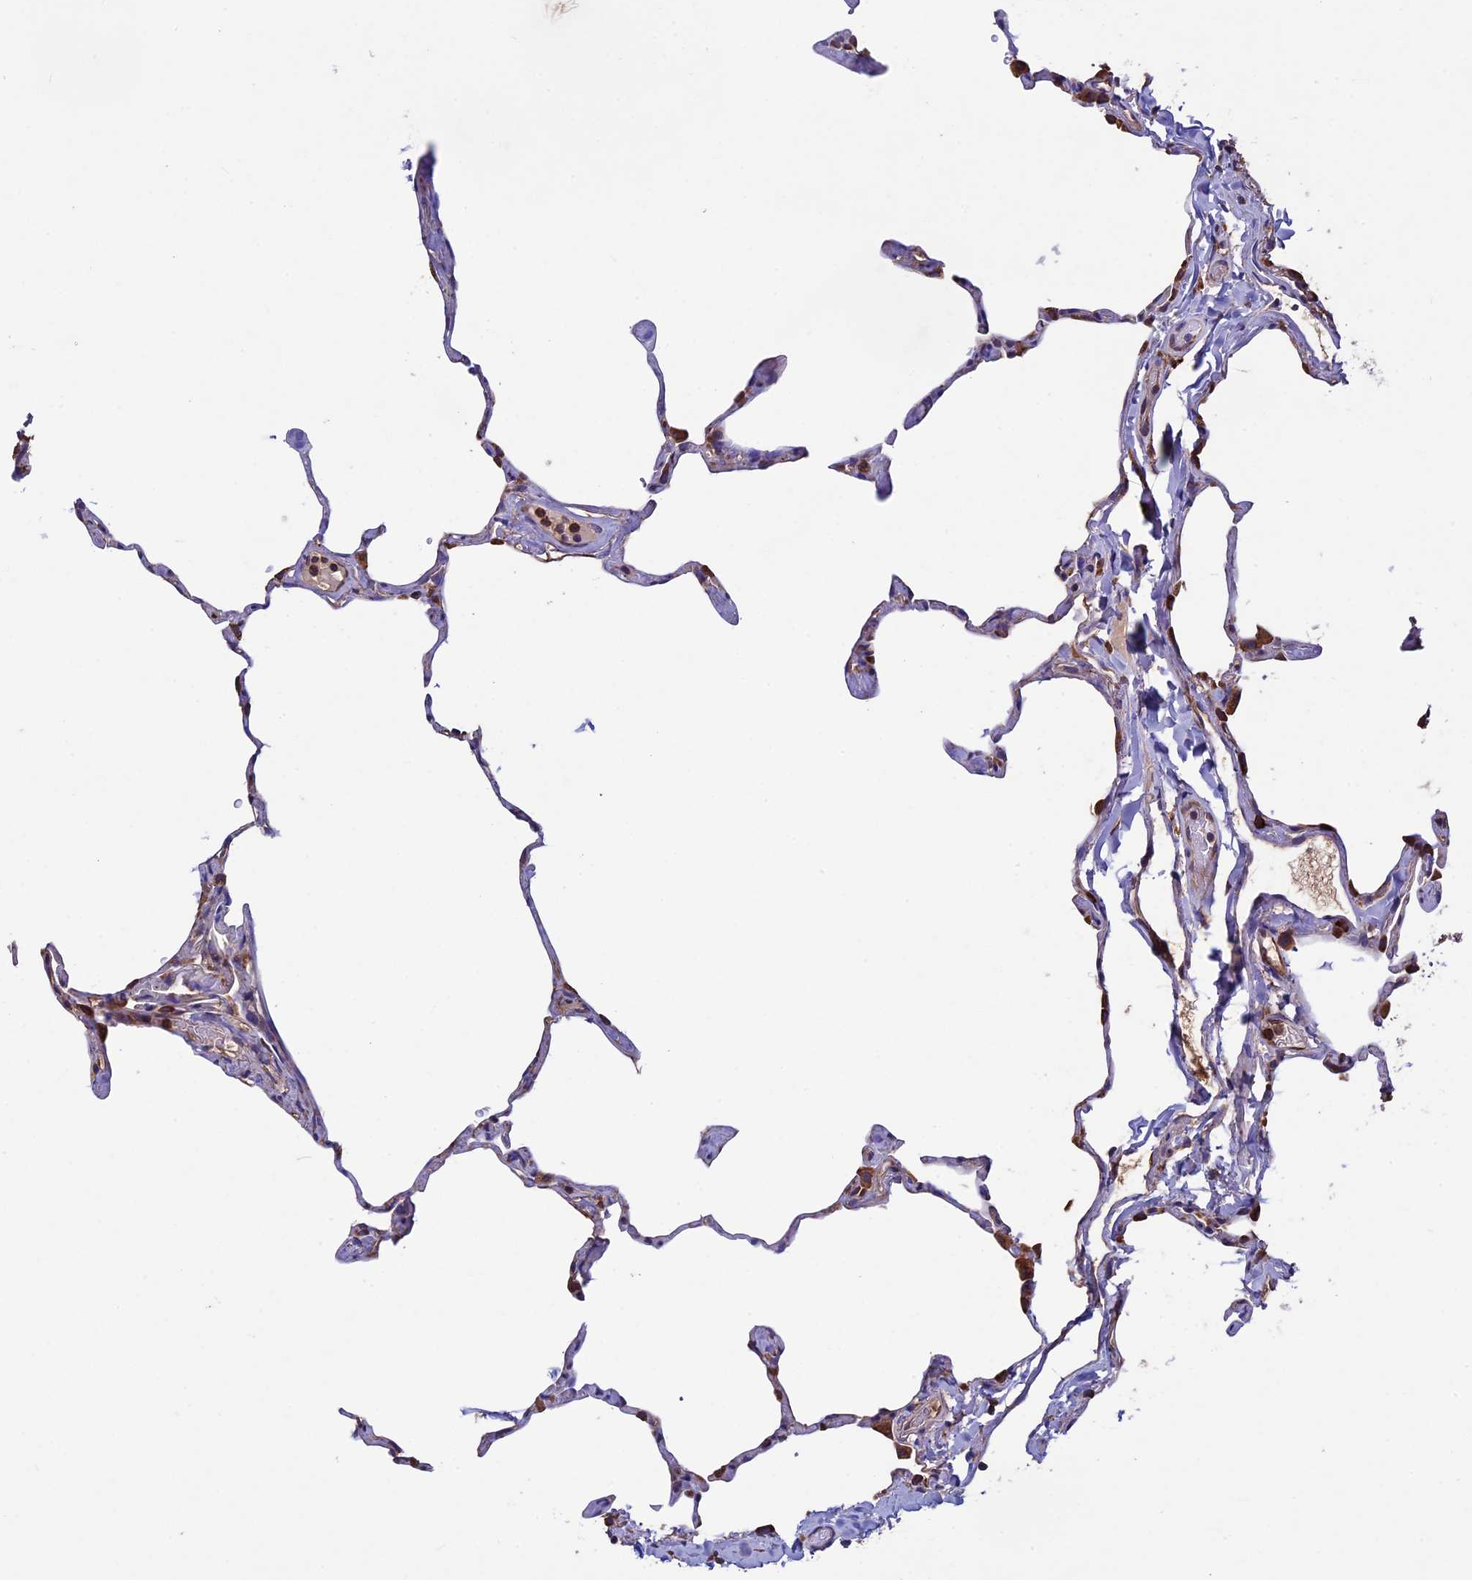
{"staining": {"intensity": "moderate", "quantity": "25%-75%", "location": "cytoplasmic/membranous"}, "tissue": "lung", "cell_type": "Alveolar cells", "image_type": "normal", "snomed": [{"axis": "morphology", "description": "Normal tissue, NOS"}, {"axis": "topography", "description": "Lung"}], "caption": "Benign lung was stained to show a protein in brown. There is medium levels of moderate cytoplasmic/membranous positivity in about 25%-75% of alveolar cells. The staining is performed using DAB brown chromogen to label protein expression. The nuclei are counter-stained blue using hematoxylin.", "gene": "BTBD3", "patient": {"sex": "male", "age": 65}}